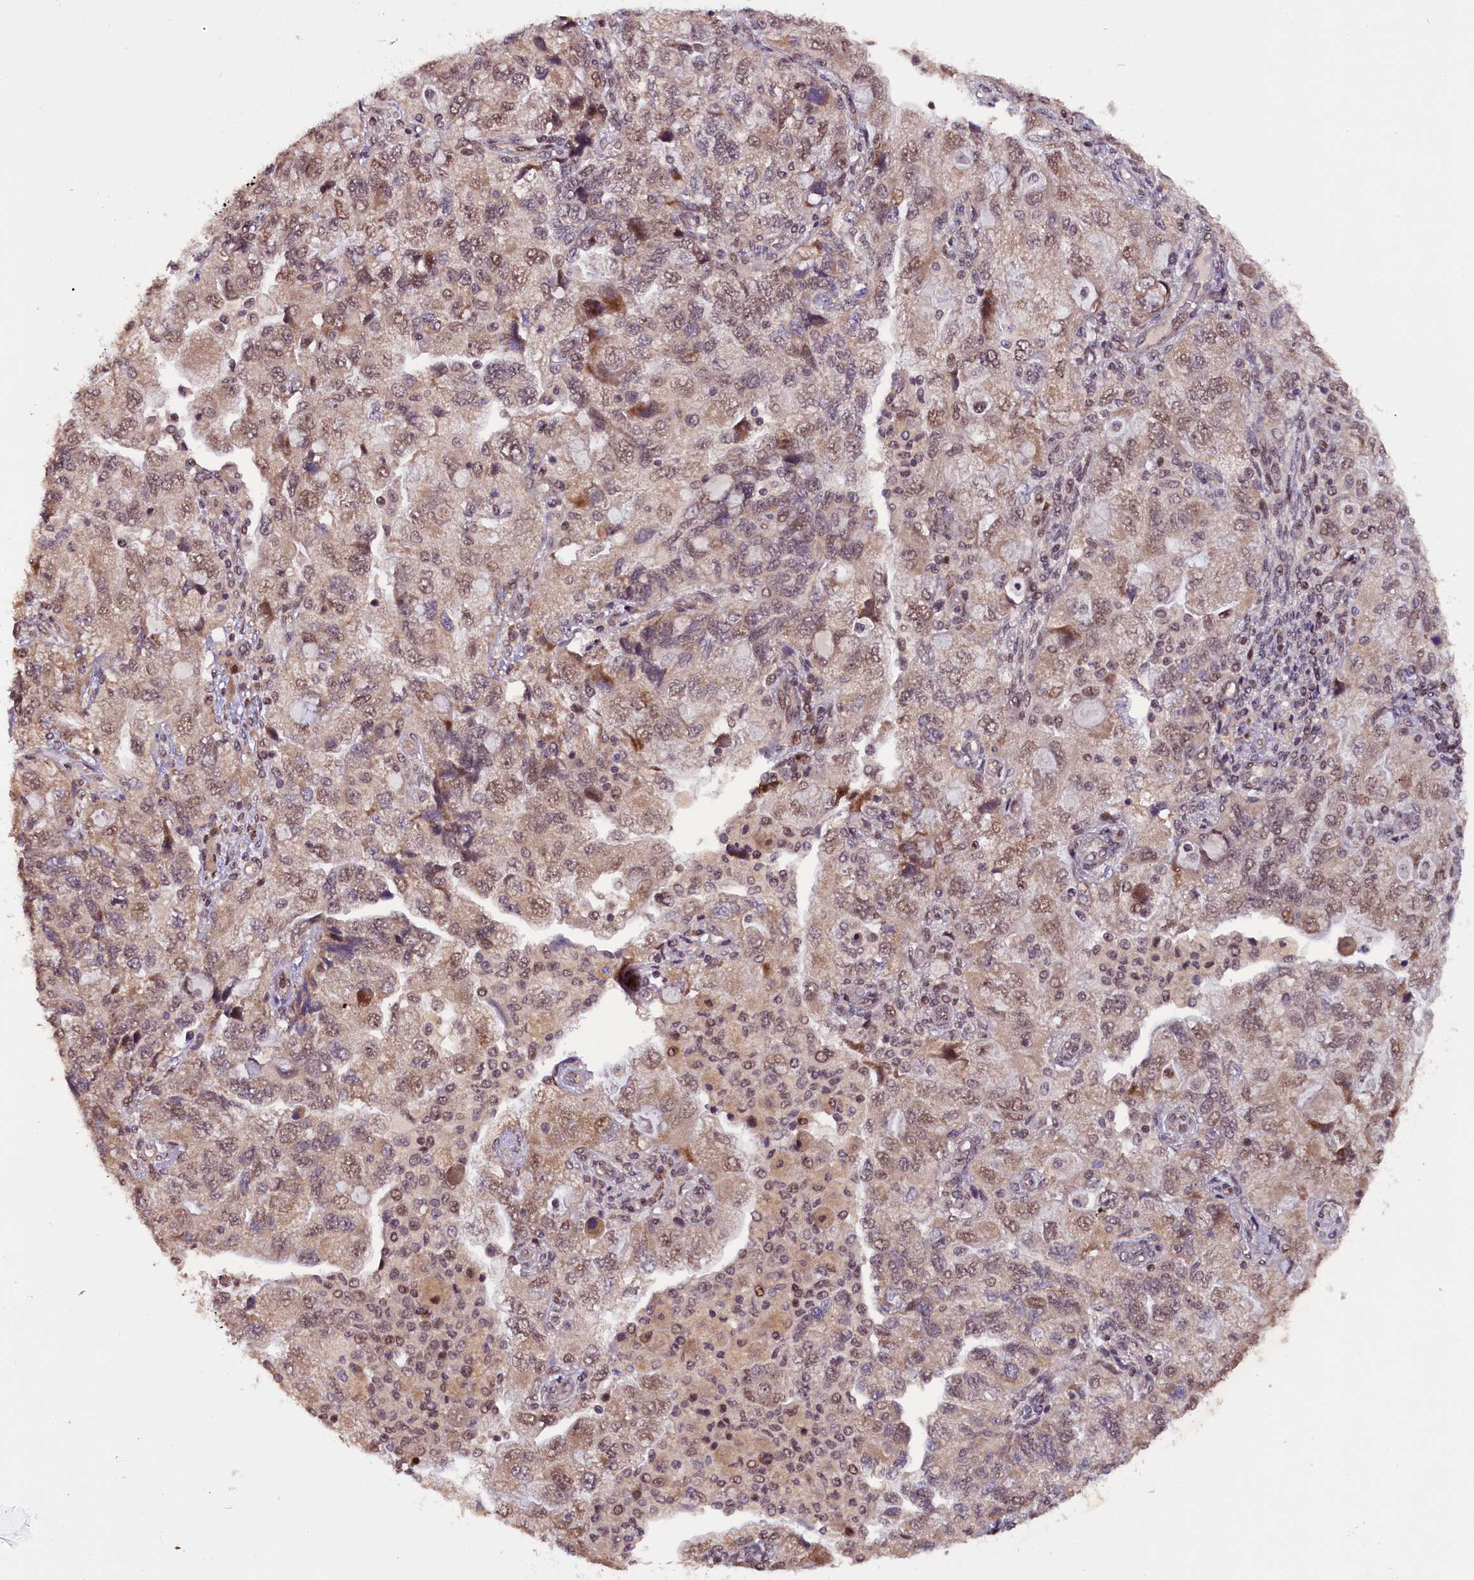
{"staining": {"intensity": "moderate", "quantity": ">75%", "location": "nuclear"}, "tissue": "ovarian cancer", "cell_type": "Tumor cells", "image_type": "cancer", "snomed": [{"axis": "morphology", "description": "Carcinoma, NOS"}, {"axis": "morphology", "description": "Cystadenocarcinoma, serous, NOS"}, {"axis": "topography", "description": "Ovary"}], "caption": "Ovarian serous cystadenocarcinoma was stained to show a protein in brown. There is medium levels of moderate nuclear staining in approximately >75% of tumor cells.", "gene": "RPUSD2", "patient": {"sex": "female", "age": 69}}